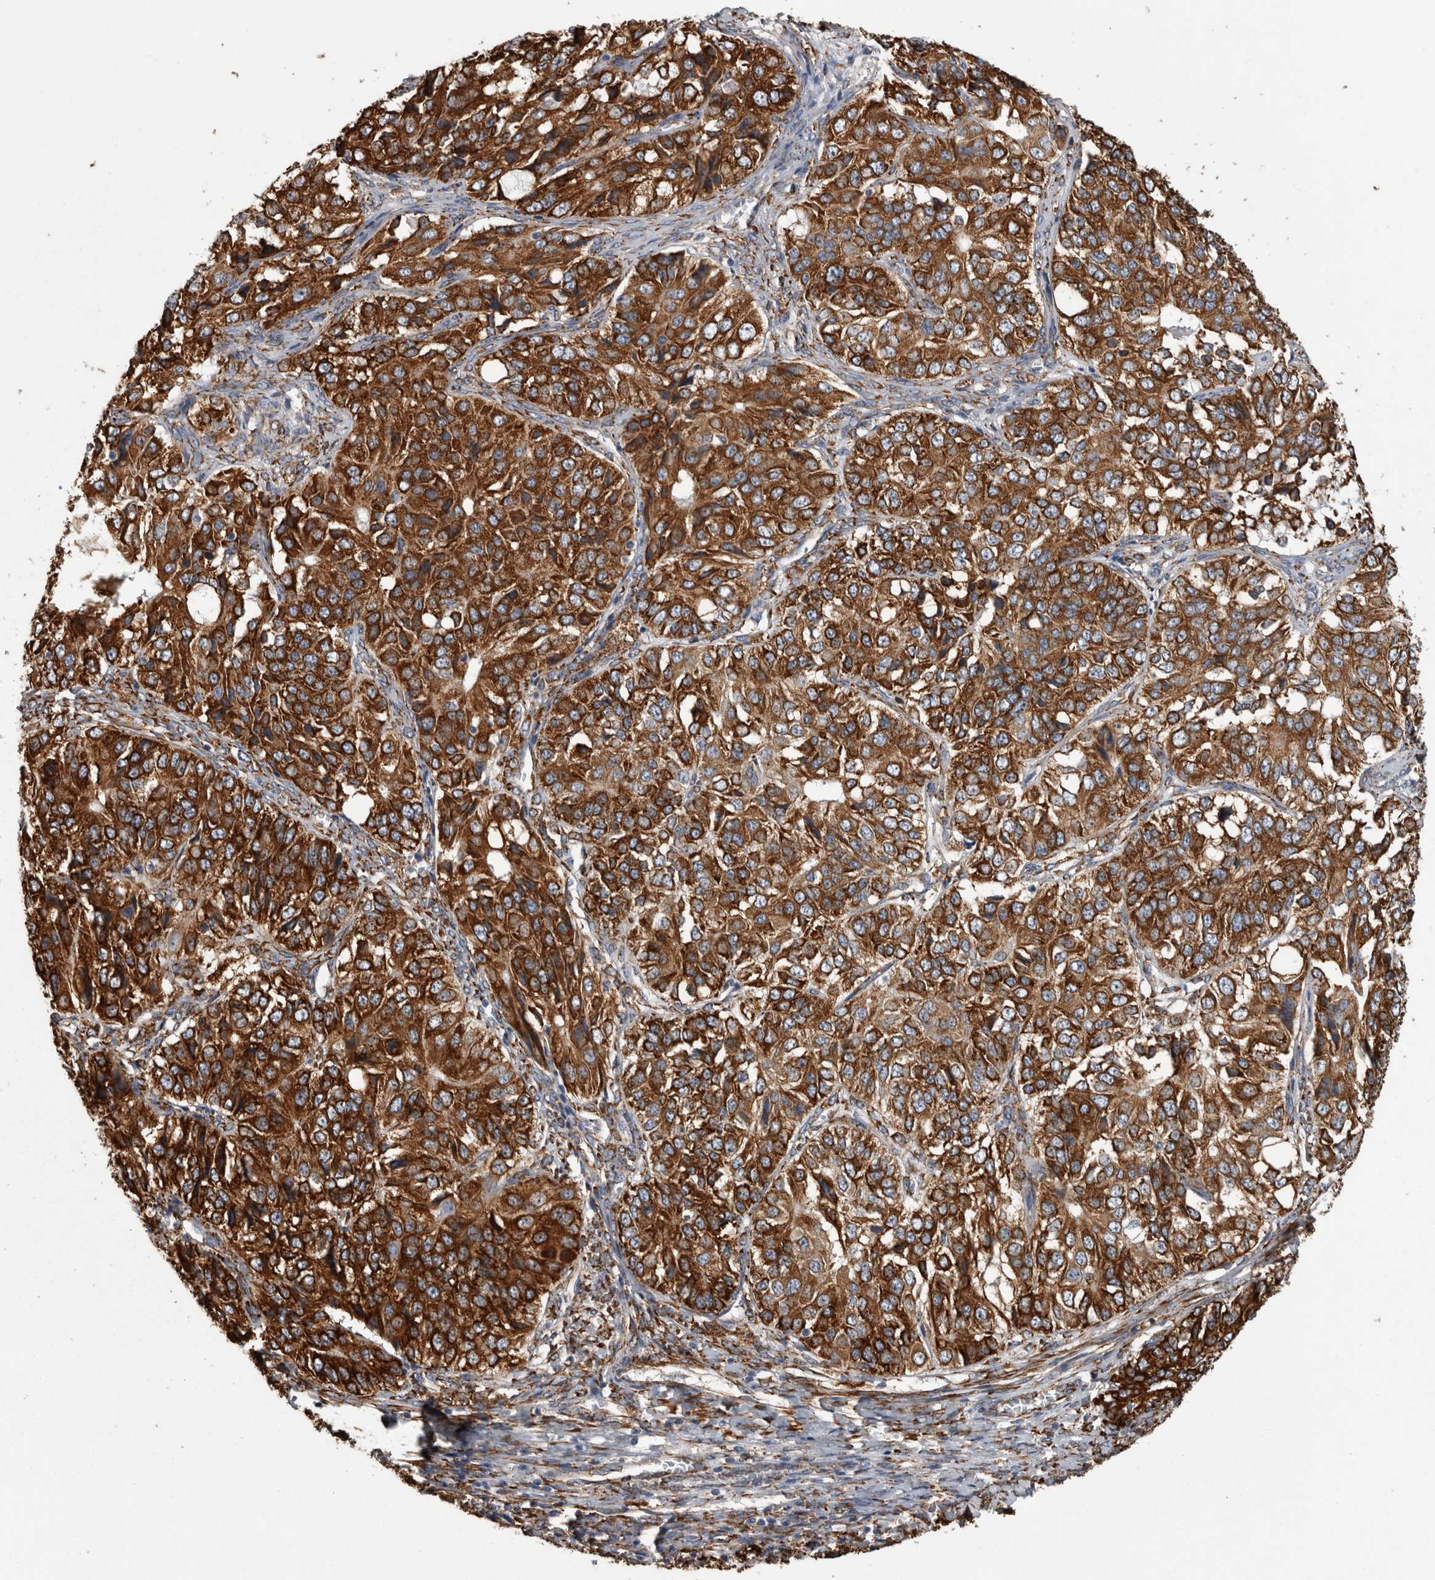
{"staining": {"intensity": "strong", "quantity": ">75%", "location": "cytoplasmic/membranous"}, "tissue": "ovarian cancer", "cell_type": "Tumor cells", "image_type": "cancer", "snomed": [{"axis": "morphology", "description": "Carcinoma, endometroid"}, {"axis": "topography", "description": "Ovary"}], "caption": "Human ovarian cancer stained for a protein (brown) displays strong cytoplasmic/membranous positive positivity in about >75% of tumor cells.", "gene": "FHIP2B", "patient": {"sex": "female", "age": 51}}